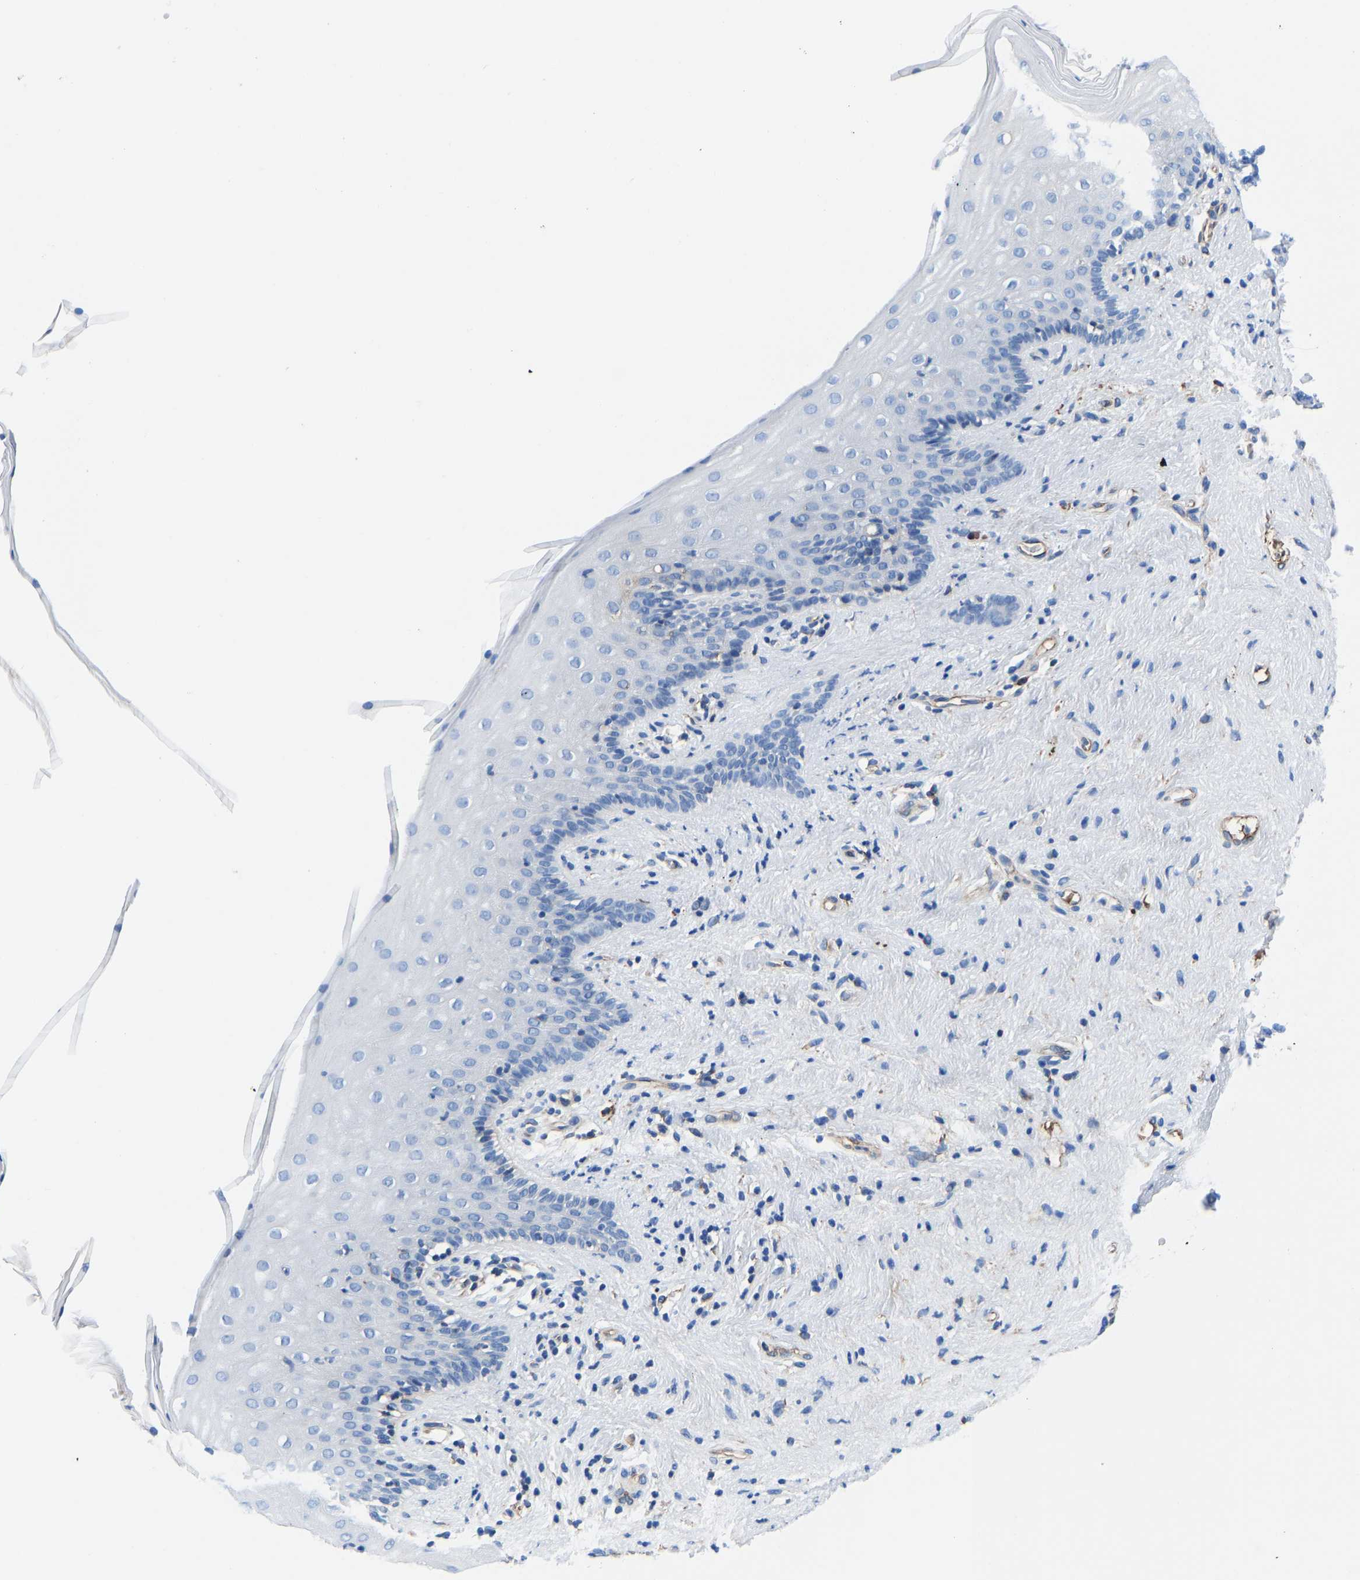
{"staining": {"intensity": "negative", "quantity": "none", "location": "none"}, "tissue": "vagina", "cell_type": "Squamous epithelial cells", "image_type": "normal", "snomed": [{"axis": "morphology", "description": "Normal tissue, NOS"}, {"axis": "topography", "description": "Vagina"}], "caption": "A photomicrograph of human vagina is negative for staining in squamous epithelial cells. The staining is performed using DAB (3,3'-diaminobenzidine) brown chromogen with nuclei counter-stained in using hematoxylin.", "gene": "HSPG2", "patient": {"sex": "female", "age": 44}}